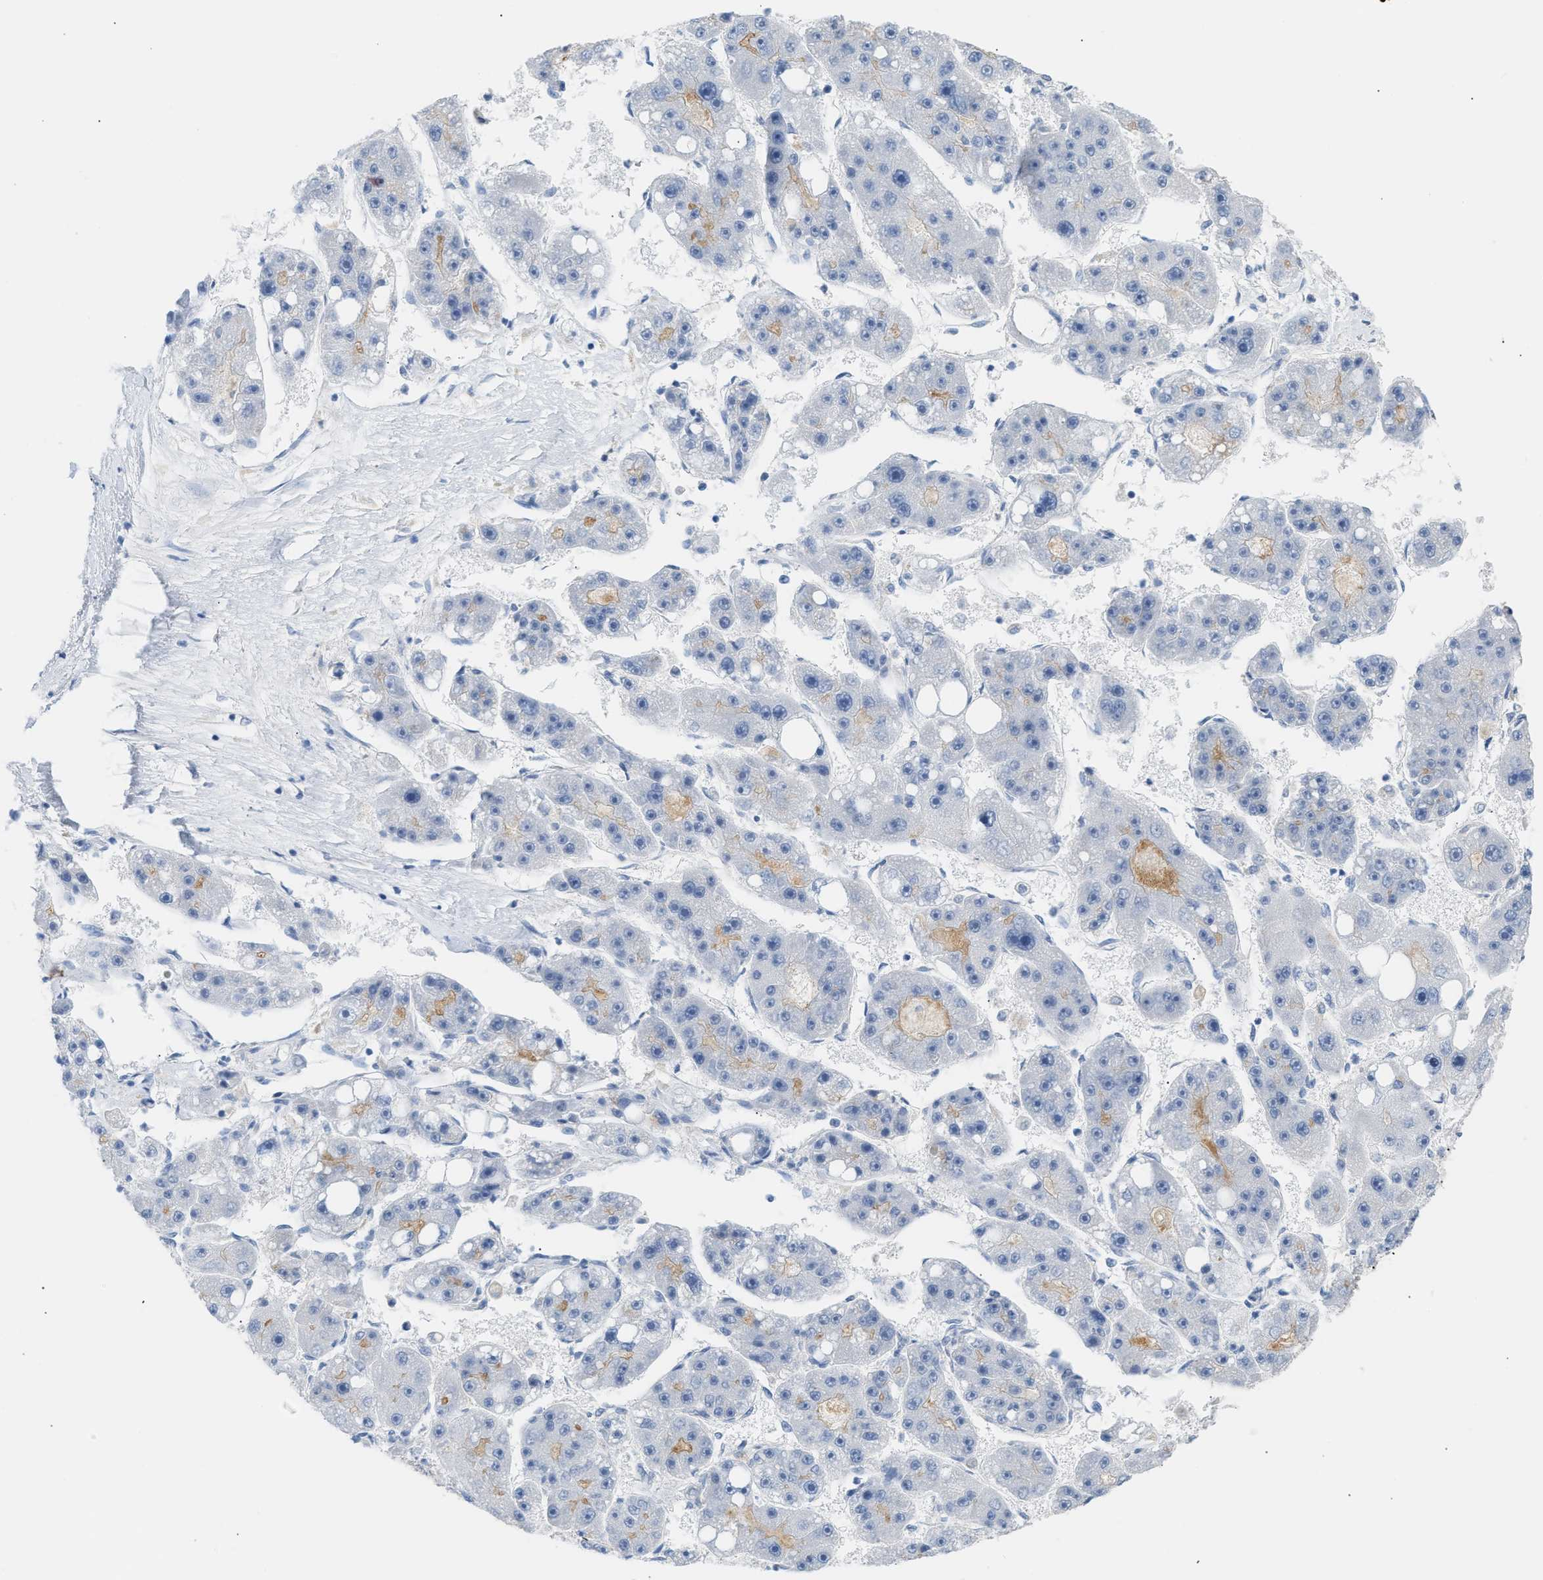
{"staining": {"intensity": "moderate", "quantity": "<25%", "location": "cytoplasmic/membranous"}, "tissue": "liver cancer", "cell_type": "Tumor cells", "image_type": "cancer", "snomed": [{"axis": "morphology", "description": "Carcinoma, Hepatocellular, NOS"}, {"axis": "topography", "description": "Liver"}], "caption": "Immunohistochemical staining of liver hepatocellular carcinoma exhibits low levels of moderate cytoplasmic/membranous protein expression in approximately <25% of tumor cells. (brown staining indicates protein expression, while blue staining denotes nuclei).", "gene": "ERBB2", "patient": {"sex": "female", "age": 61}}